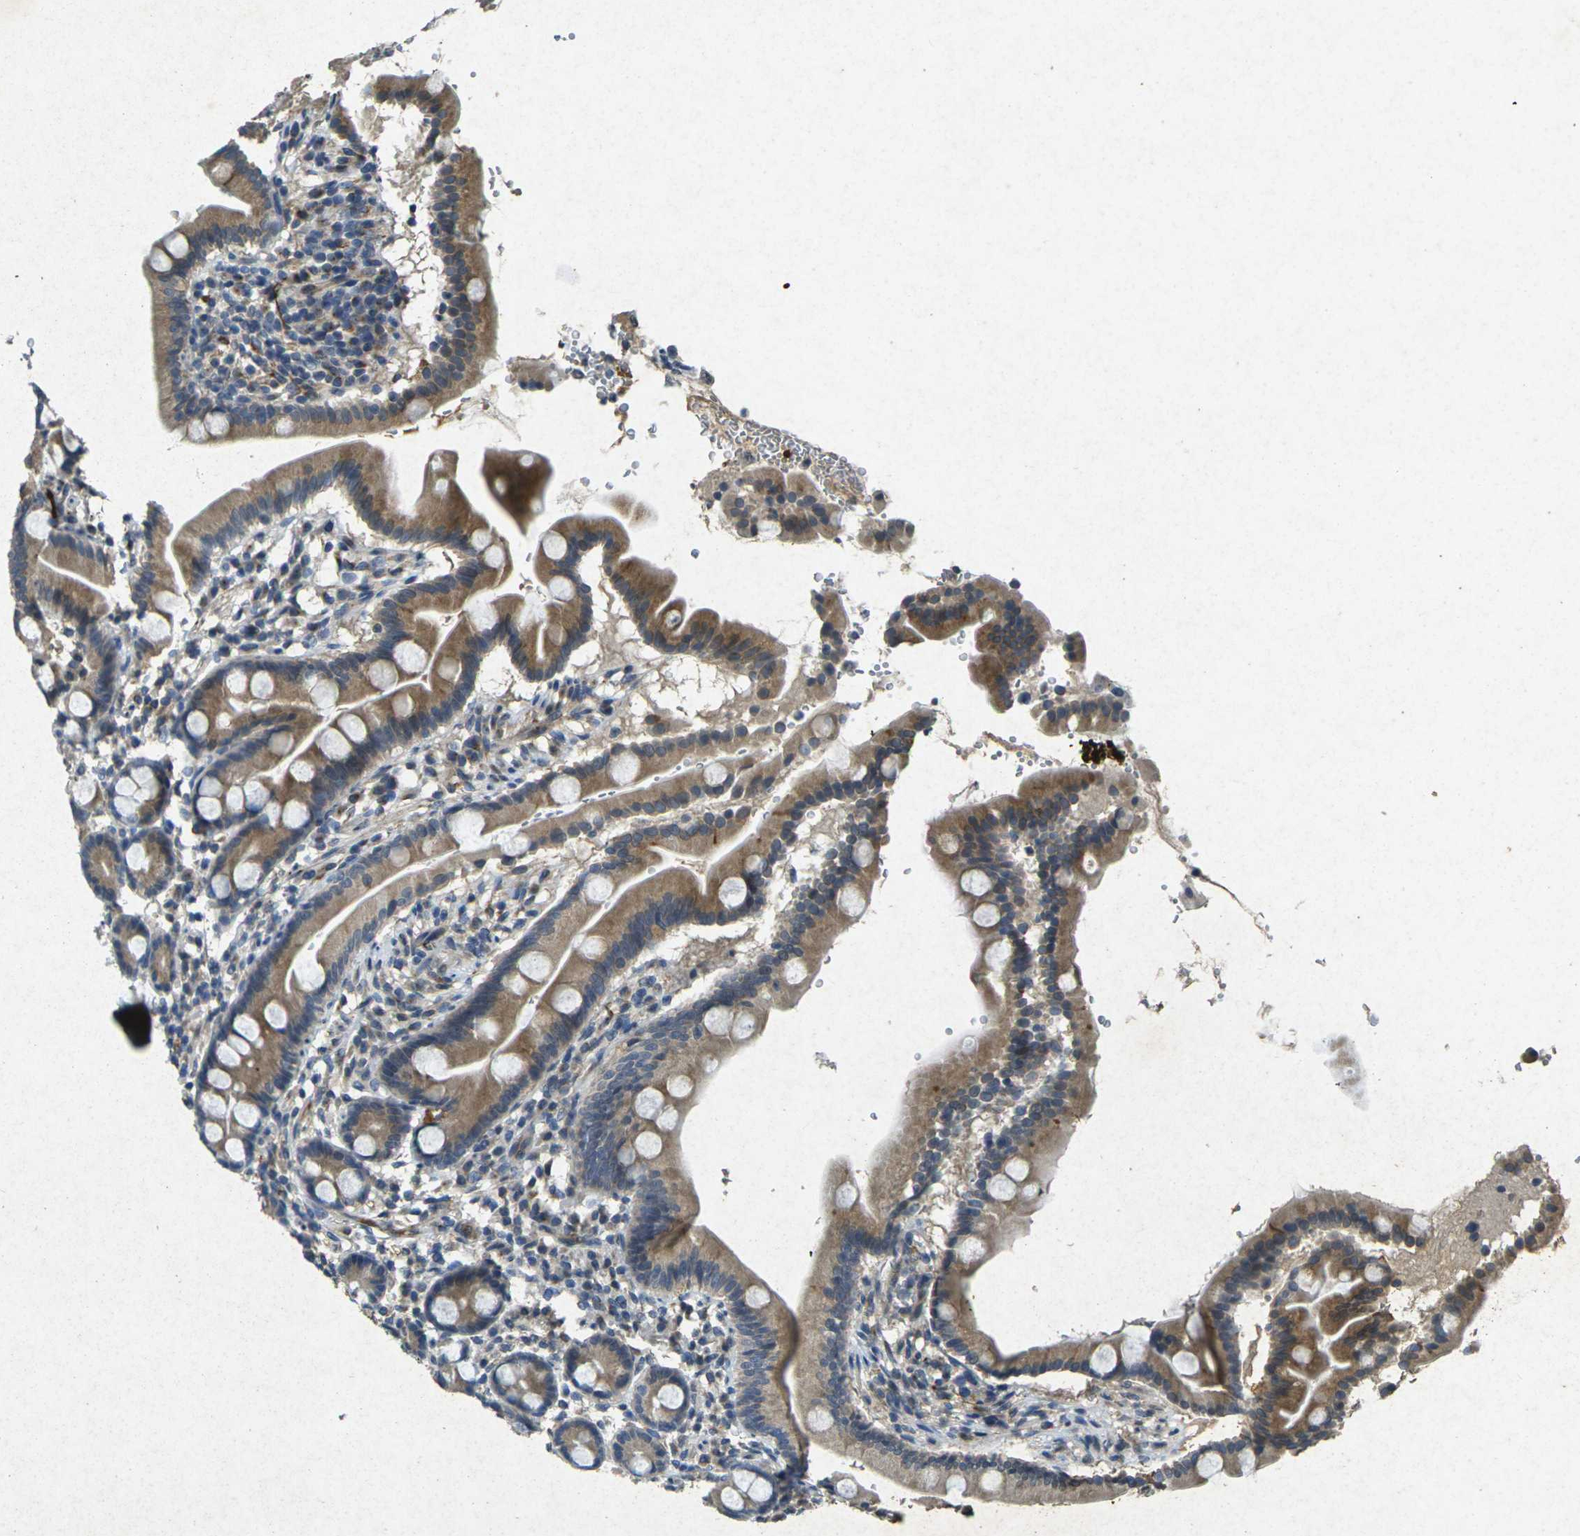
{"staining": {"intensity": "moderate", "quantity": ">75%", "location": "cytoplasmic/membranous"}, "tissue": "duodenum", "cell_type": "Glandular cells", "image_type": "normal", "snomed": [{"axis": "morphology", "description": "Normal tissue, NOS"}, {"axis": "topography", "description": "Duodenum"}], "caption": "Immunohistochemical staining of benign duodenum shows medium levels of moderate cytoplasmic/membranous positivity in about >75% of glandular cells.", "gene": "RGMA", "patient": {"sex": "male", "age": 50}}